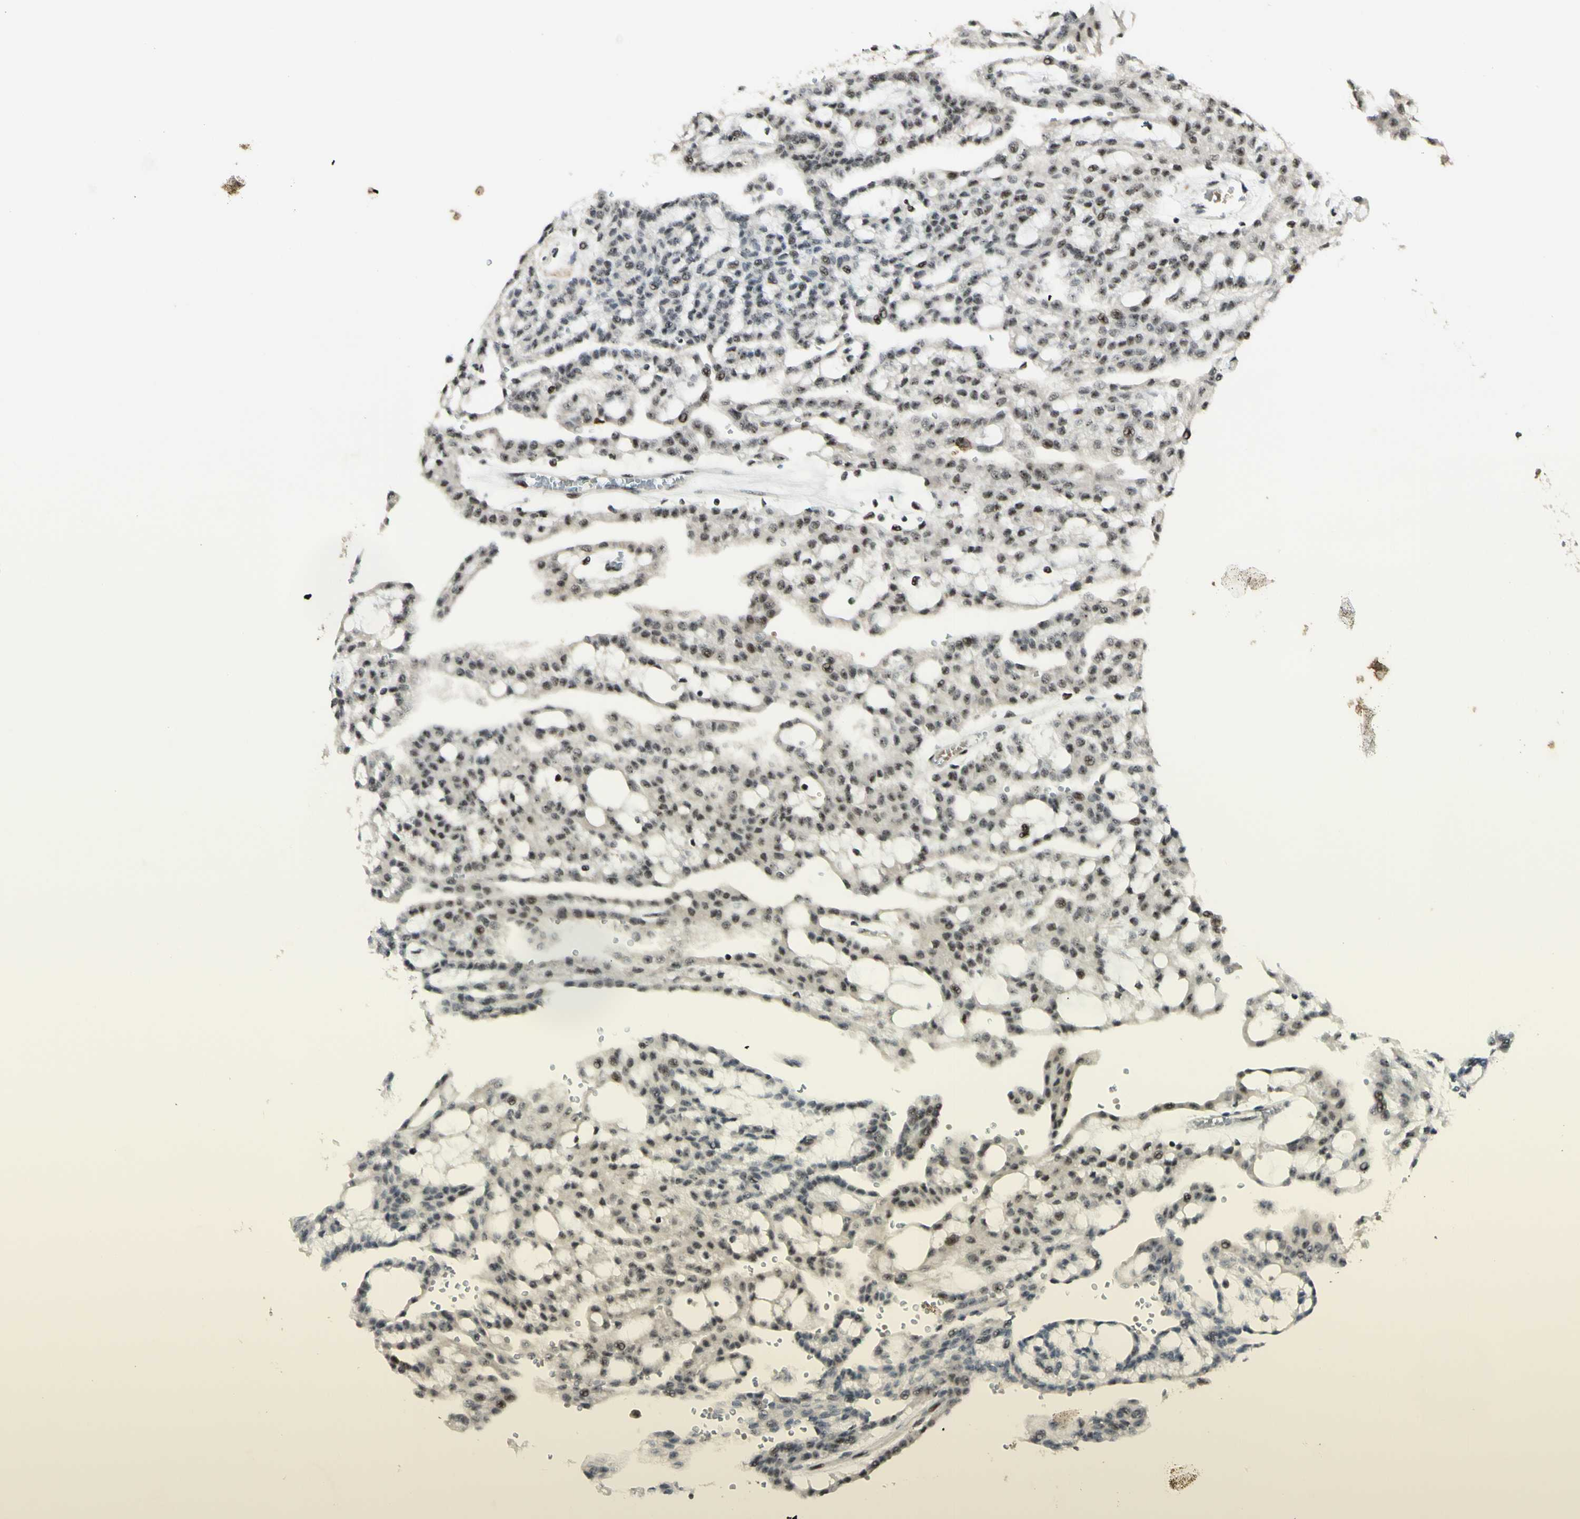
{"staining": {"intensity": "moderate", "quantity": "<25%", "location": "nuclear"}, "tissue": "renal cancer", "cell_type": "Tumor cells", "image_type": "cancer", "snomed": [{"axis": "morphology", "description": "Adenocarcinoma, NOS"}, {"axis": "topography", "description": "Kidney"}], "caption": "Protein analysis of adenocarcinoma (renal) tissue exhibits moderate nuclear expression in approximately <25% of tumor cells.", "gene": "DHX9", "patient": {"sex": "male", "age": 63}}